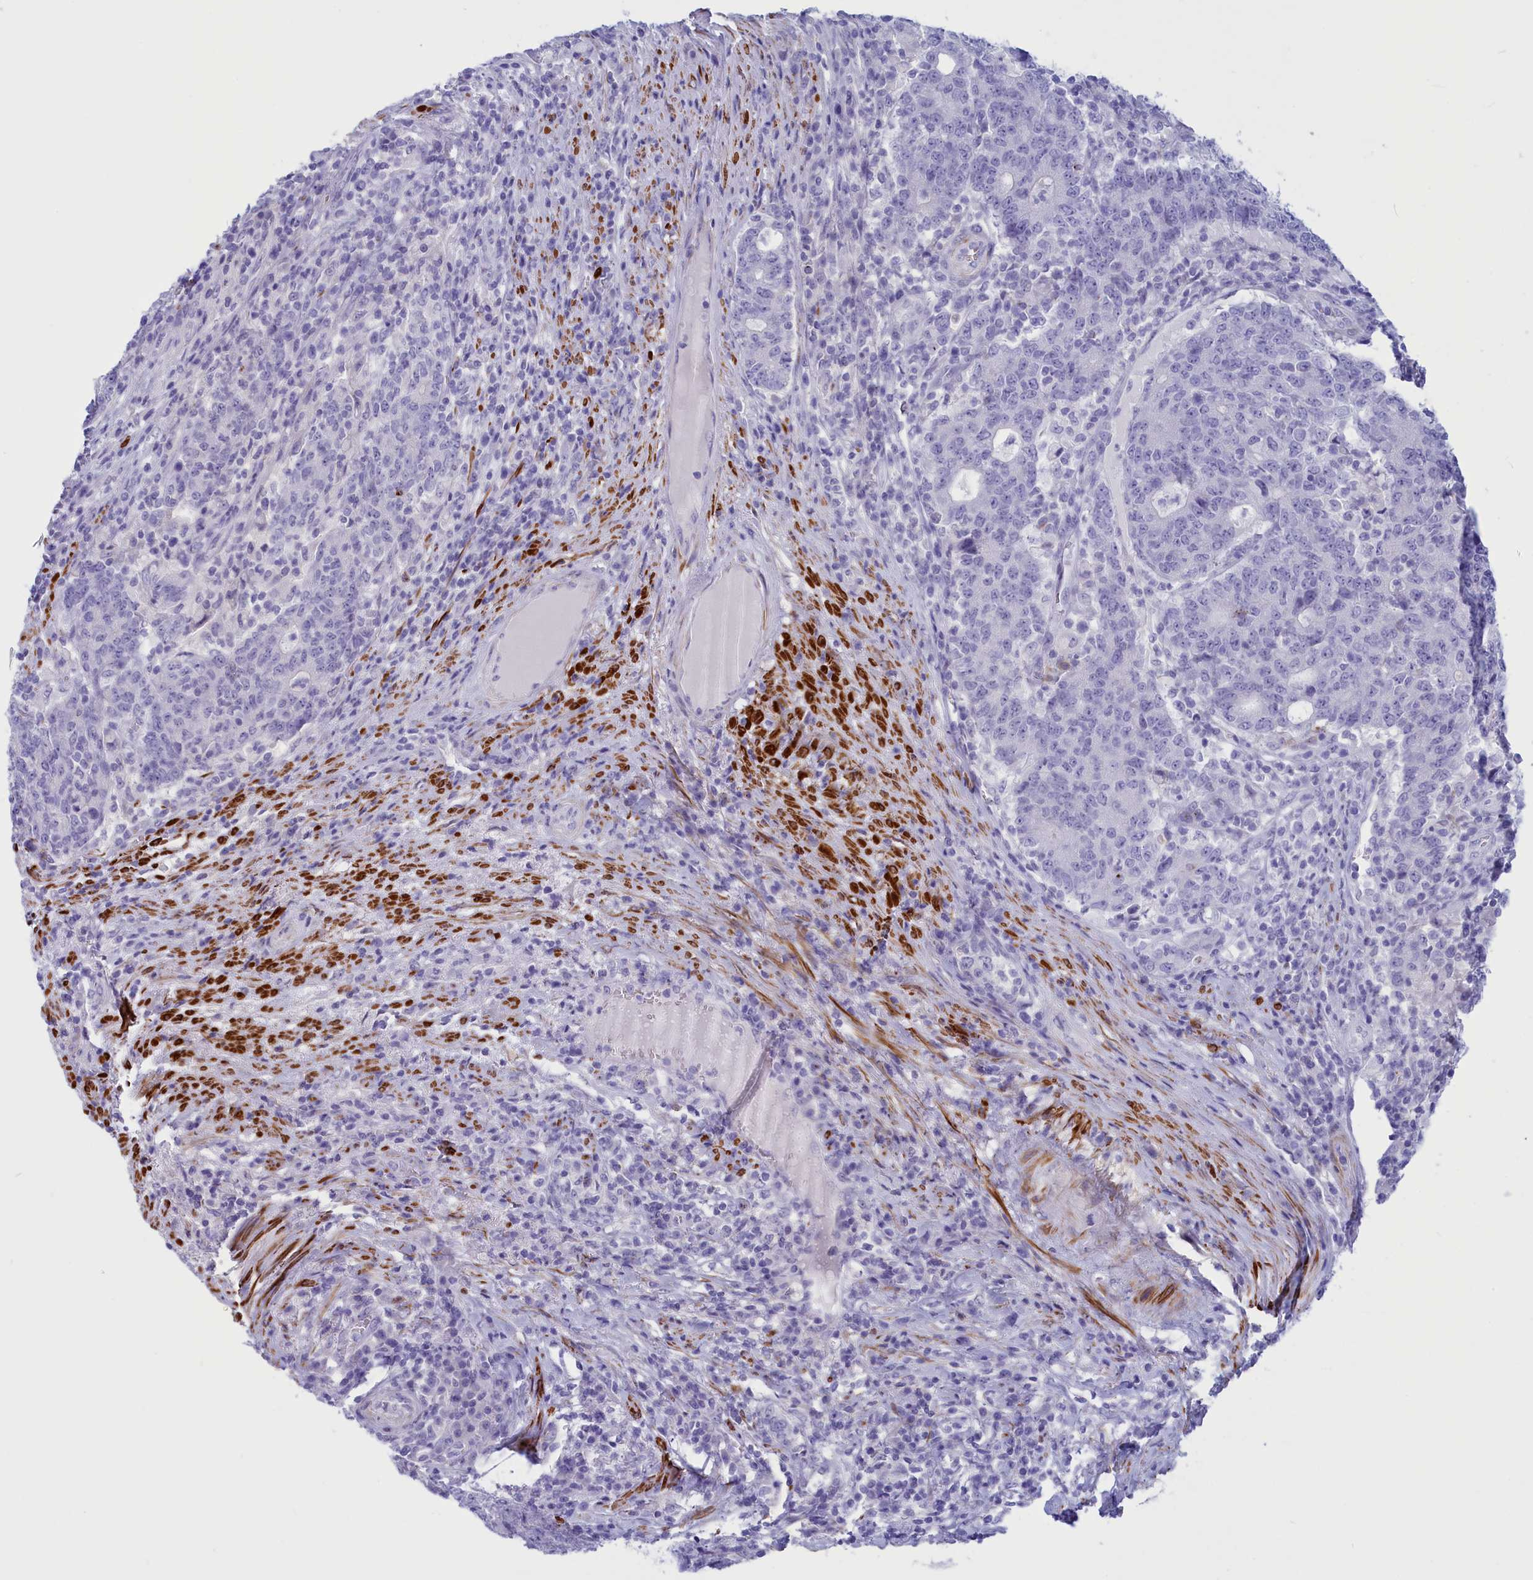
{"staining": {"intensity": "negative", "quantity": "none", "location": "none"}, "tissue": "colorectal cancer", "cell_type": "Tumor cells", "image_type": "cancer", "snomed": [{"axis": "morphology", "description": "Adenocarcinoma, NOS"}, {"axis": "topography", "description": "Colon"}], "caption": "This micrograph is of colorectal adenocarcinoma stained with immunohistochemistry to label a protein in brown with the nuclei are counter-stained blue. There is no staining in tumor cells.", "gene": "GAPDHS", "patient": {"sex": "female", "age": 75}}